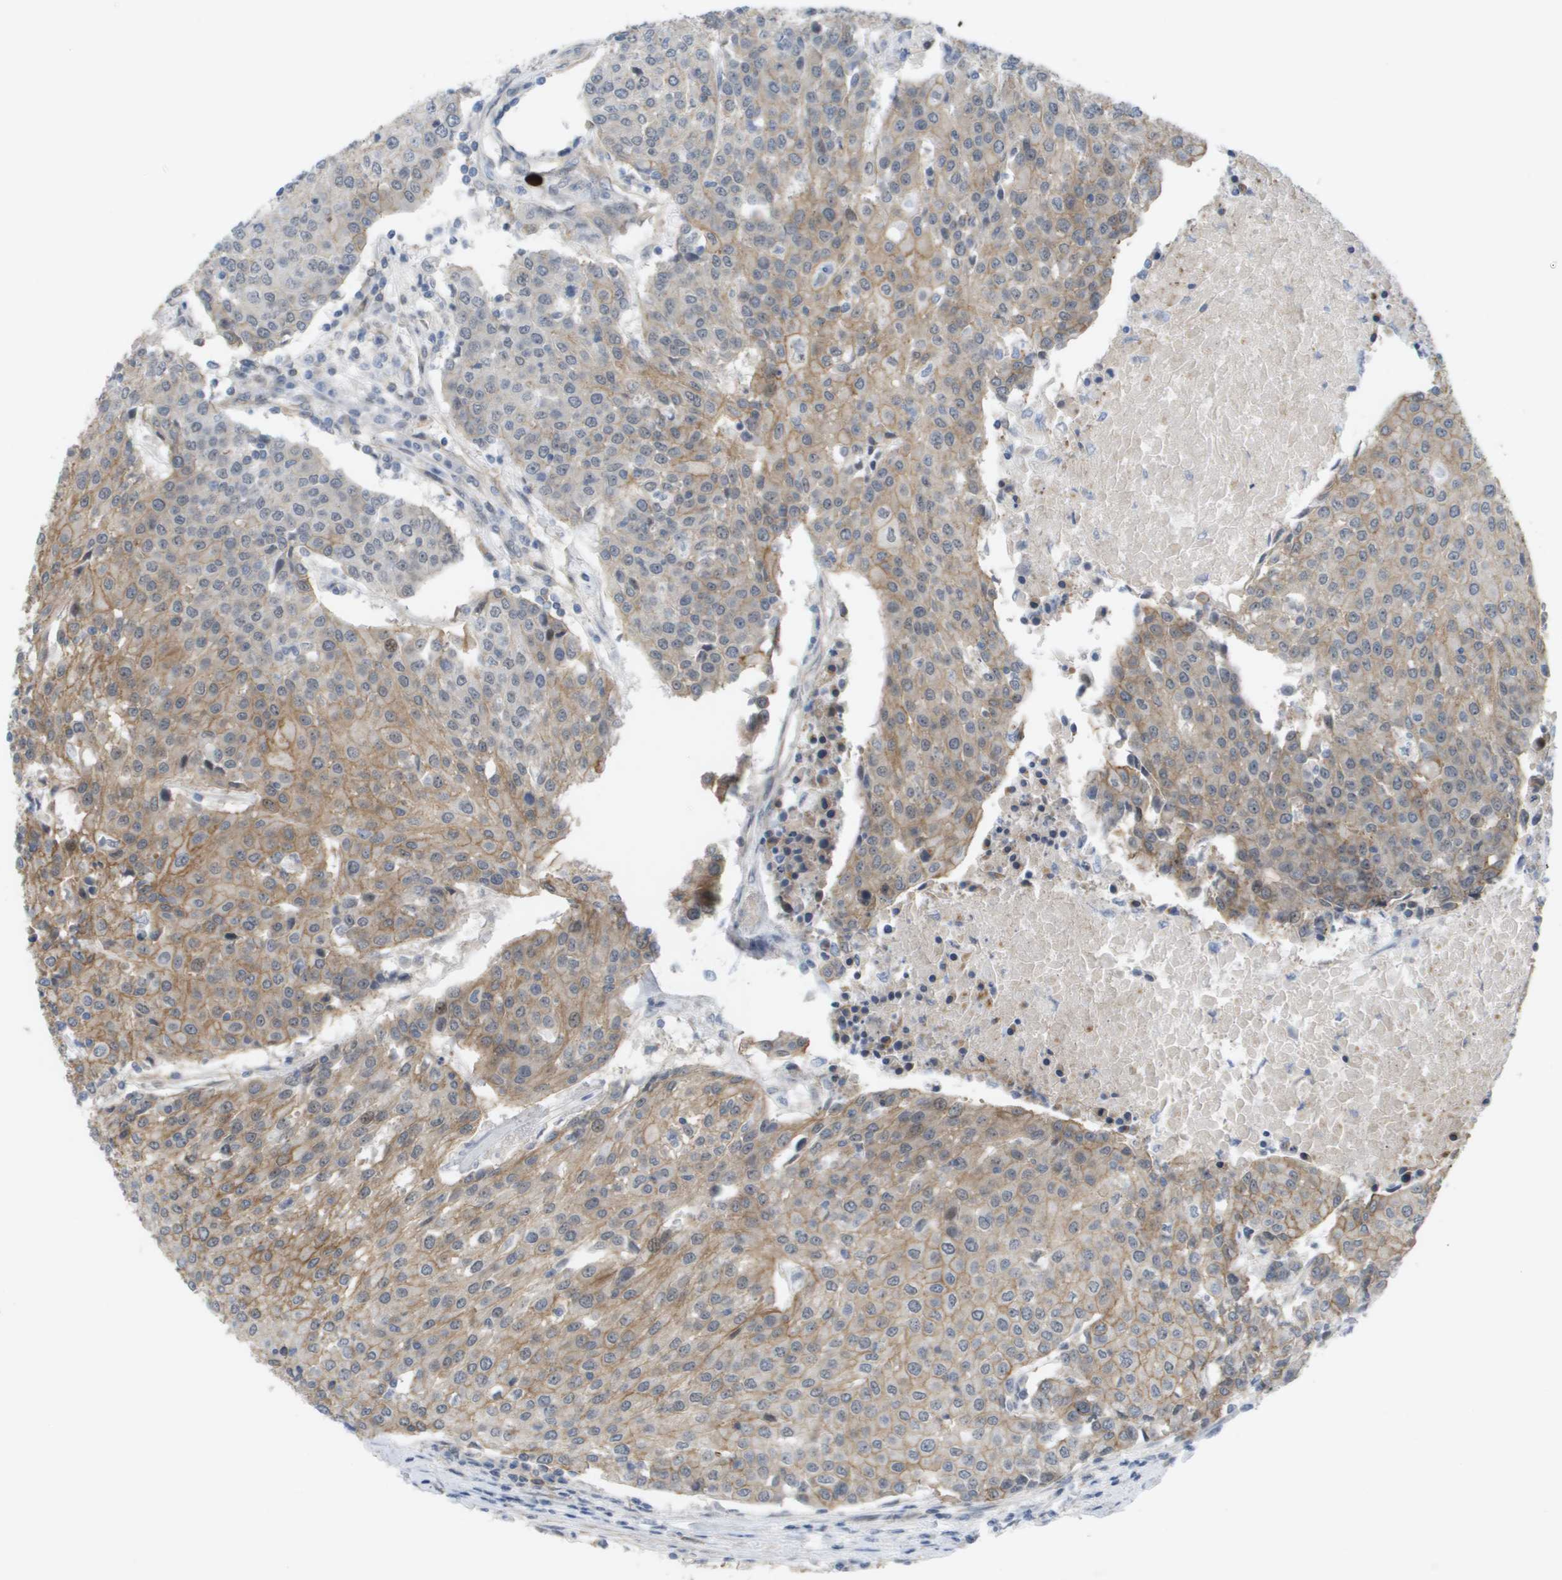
{"staining": {"intensity": "moderate", "quantity": "25%-75%", "location": "cytoplasmic/membranous"}, "tissue": "urothelial cancer", "cell_type": "Tumor cells", "image_type": "cancer", "snomed": [{"axis": "morphology", "description": "Urothelial carcinoma, High grade"}, {"axis": "topography", "description": "Urinary bladder"}], "caption": "This is a photomicrograph of IHC staining of urothelial cancer, which shows moderate positivity in the cytoplasmic/membranous of tumor cells.", "gene": "MTARC2", "patient": {"sex": "female", "age": 85}}